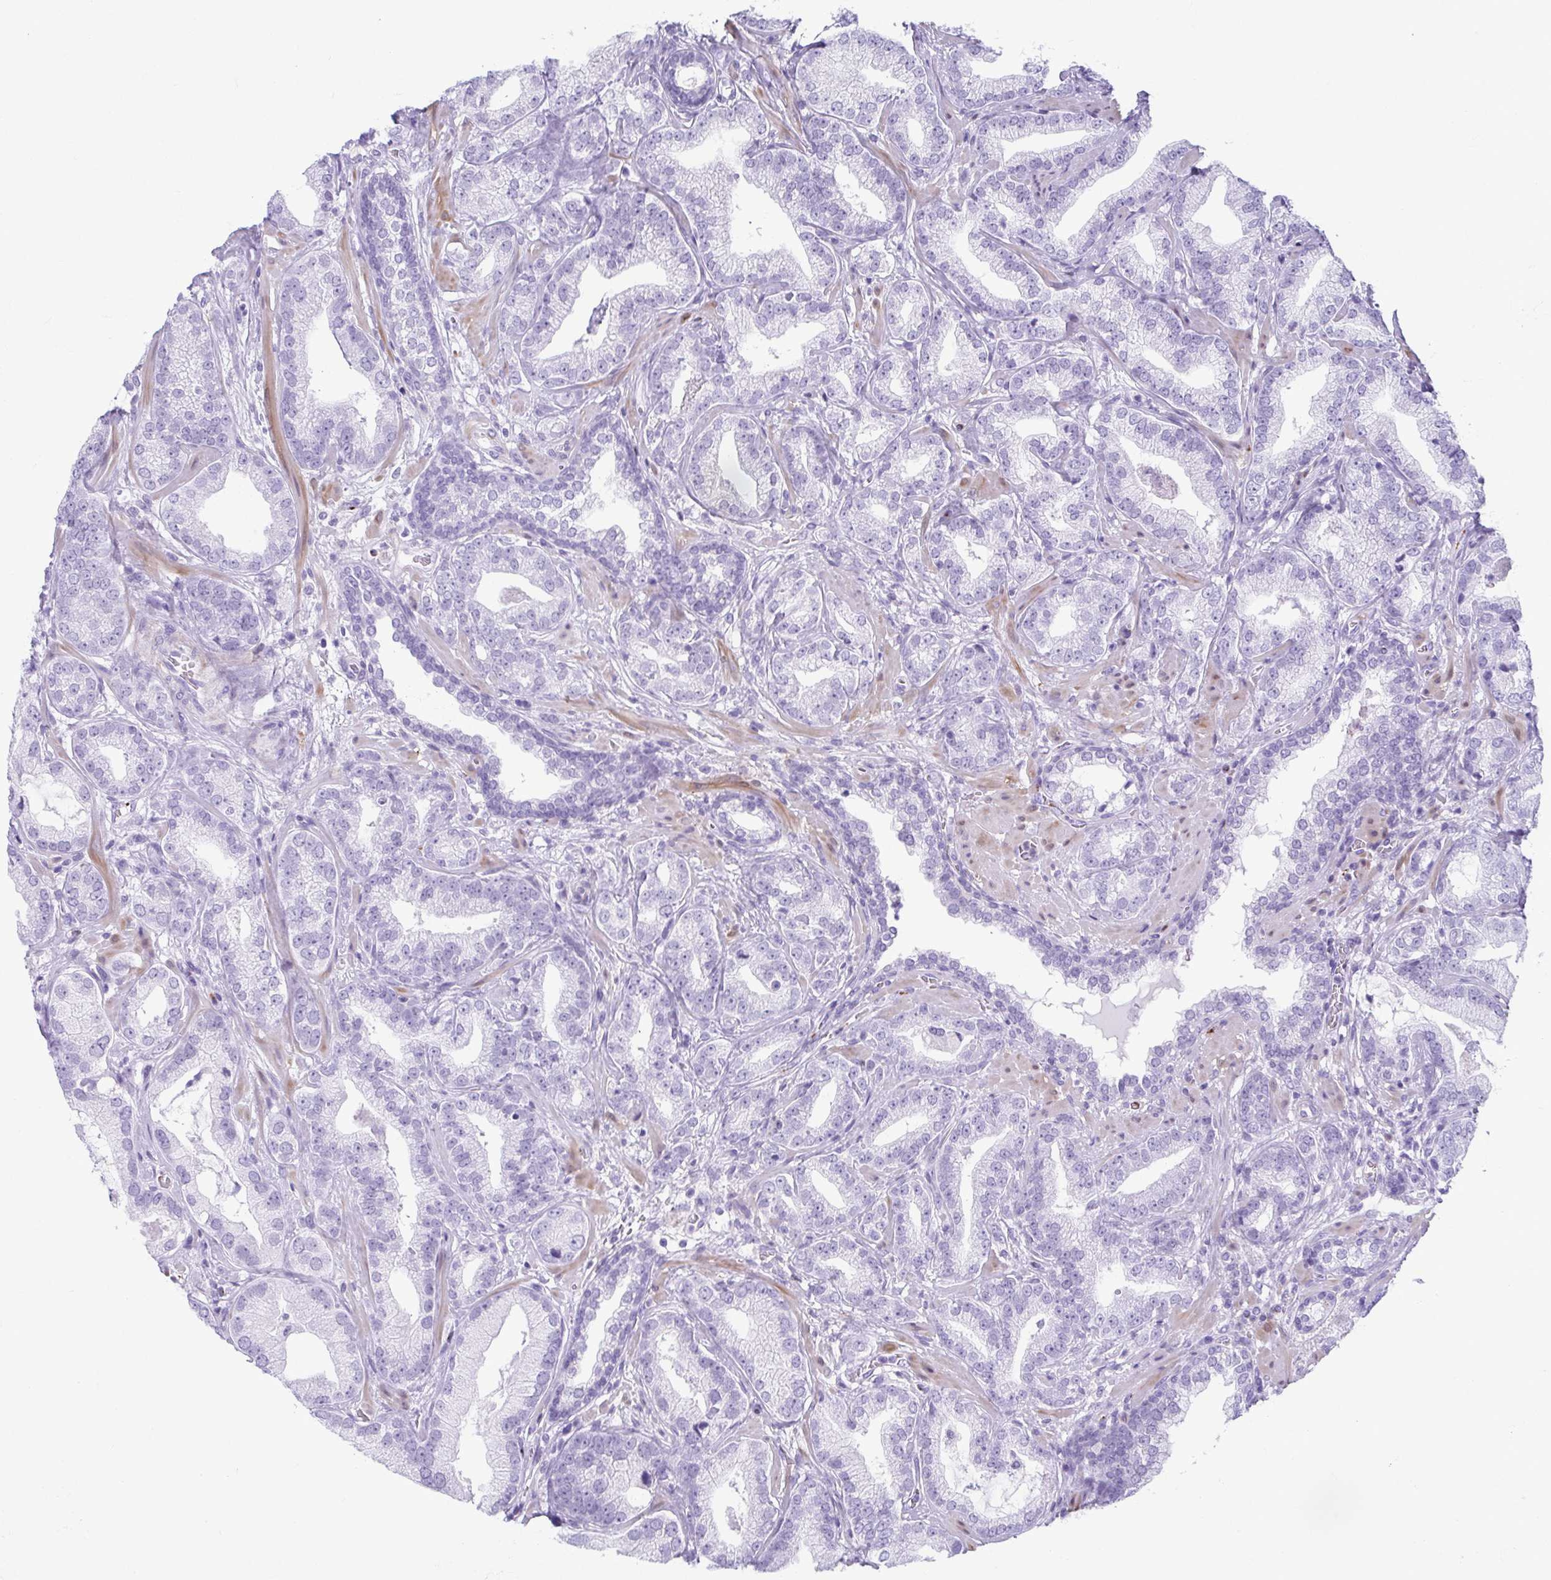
{"staining": {"intensity": "negative", "quantity": "none", "location": "none"}, "tissue": "prostate cancer", "cell_type": "Tumor cells", "image_type": "cancer", "snomed": [{"axis": "morphology", "description": "Adenocarcinoma, Low grade"}, {"axis": "topography", "description": "Prostate"}], "caption": "A high-resolution photomicrograph shows immunohistochemistry (IHC) staining of prostate low-grade adenocarcinoma, which reveals no significant staining in tumor cells.", "gene": "TCEAL3", "patient": {"sex": "male", "age": 62}}